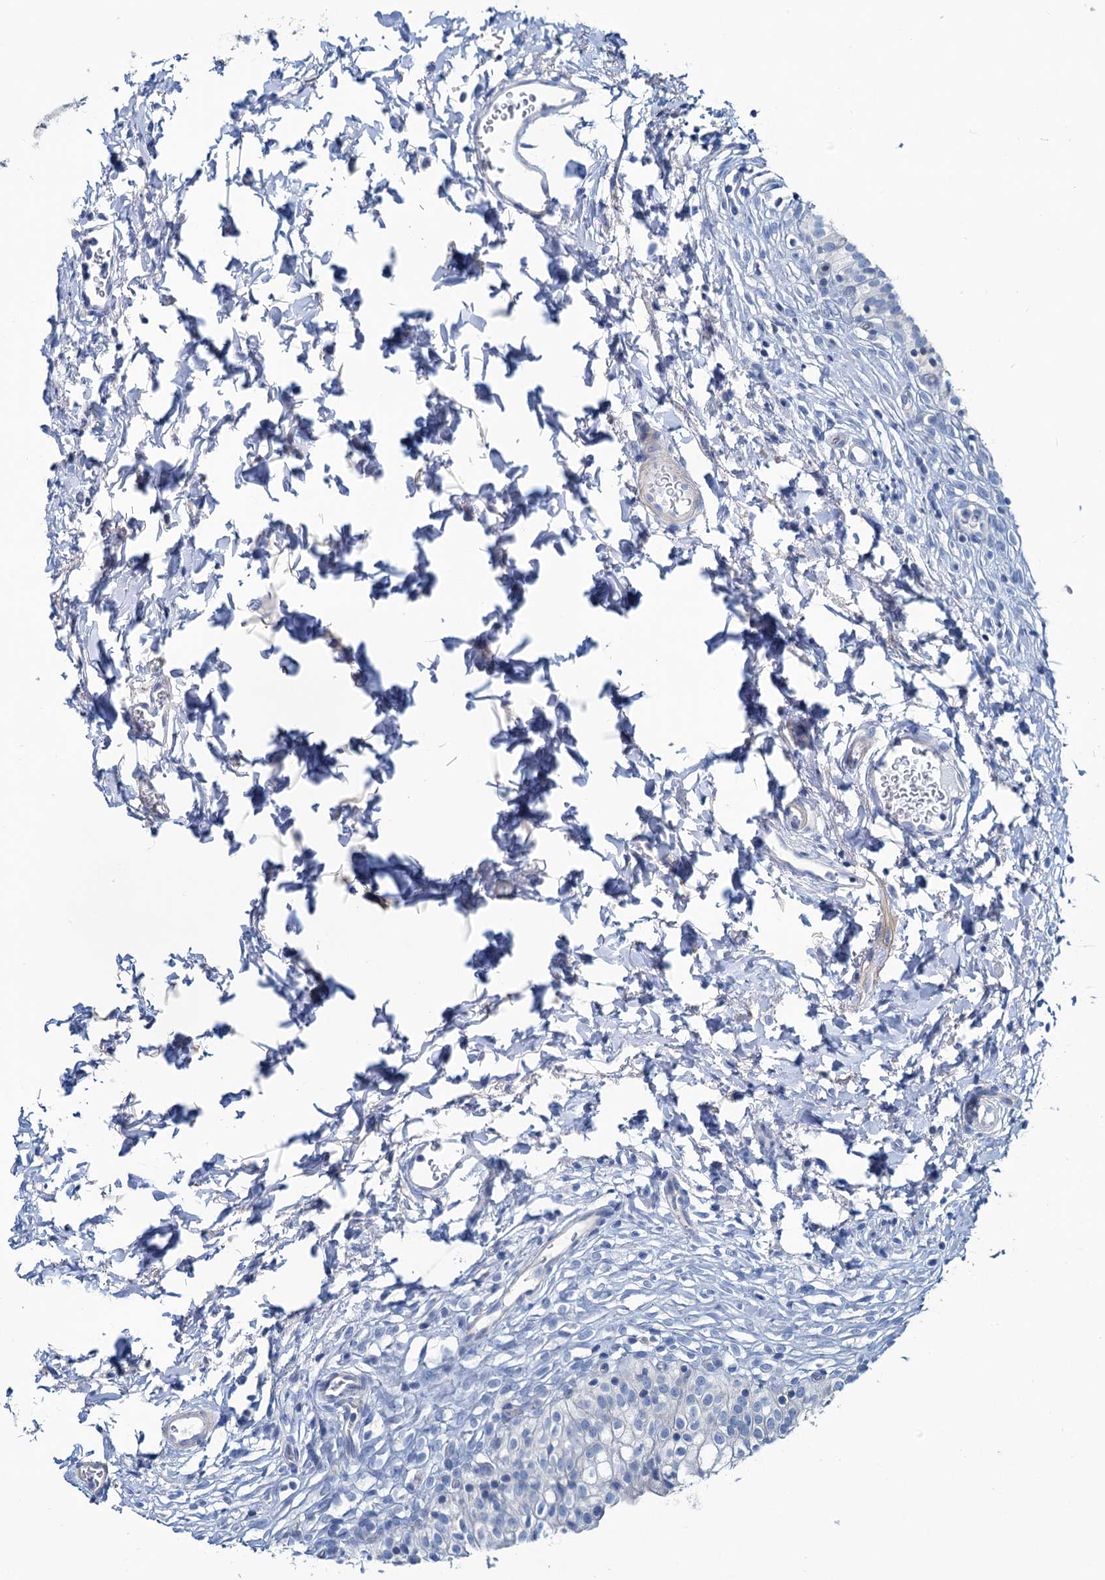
{"staining": {"intensity": "negative", "quantity": "none", "location": "none"}, "tissue": "urinary bladder", "cell_type": "Urothelial cells", "image_type": "normal", "snomed": [{"axis": "morphology", "description": "Normal tissue, NOS"}, {"axis": "topography", "description": "Urinary bladder"}], "caption": "An immunohistochemistry (IHC) micrograph of unremarkable urinary bladder is shown. There is no staining in urothelial cells of urinary bladder. The staining was performed using DAB (3,3'-diaminobenzidine) to visualize the protein expression in brown, while the nuclei were stained in blue with hematoxylin (Magnification: 20x).", "gene": "SLC1A3", "patient": {"sex": "male", "age": 55}}